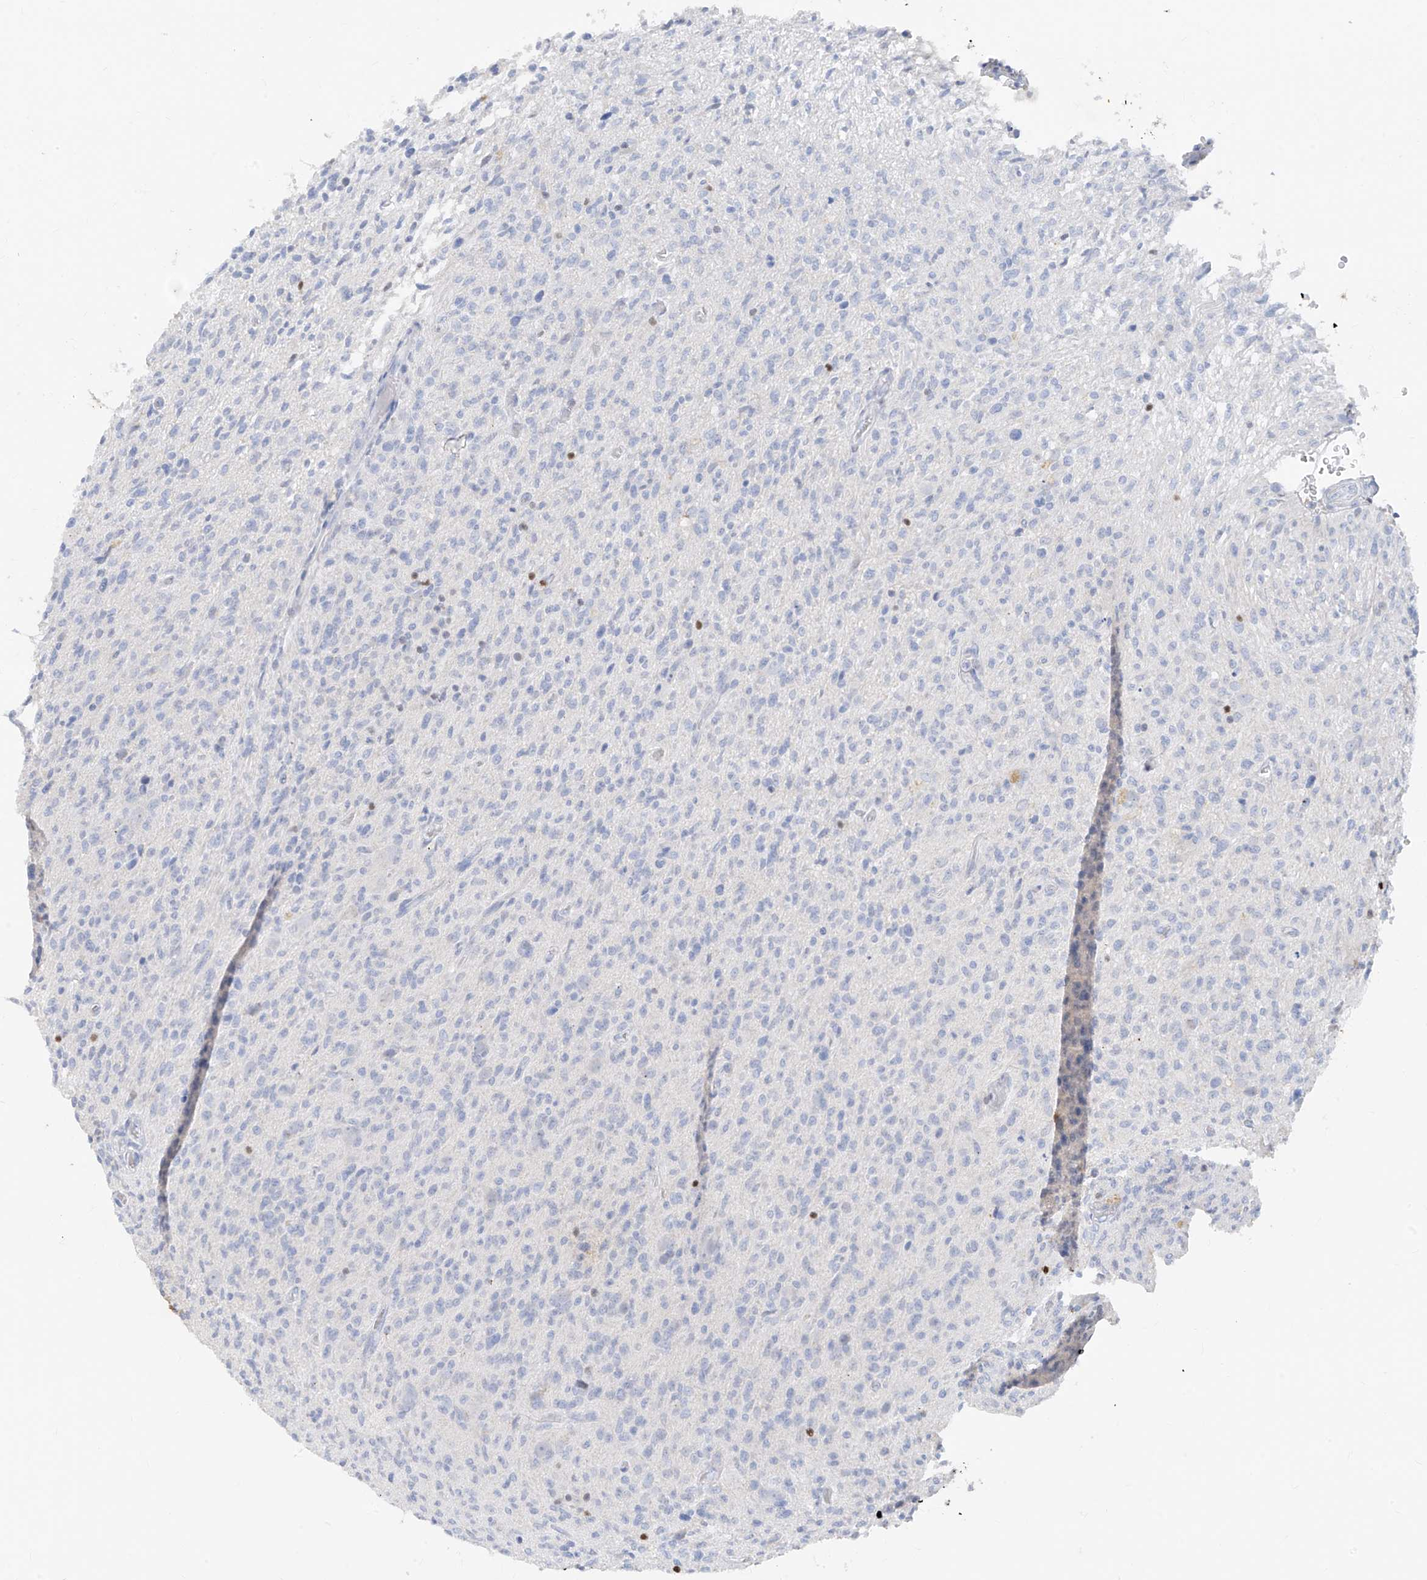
{"staining": {"intensity": "negative", "quantity": "none", "location": "none"}, "tissue": "glioma", "cell_type": "Tumor cells", "image_type": "cancer", "snomed": [{"axis": "morphology", "description": "Glioma, malignant, High grade"}, {"axis": "topography", "description": "Brain"}], "caption": "The photomicrograph shows no staining of tumor cells in high-grade glioma (malignant). Nuclei are stained in blue.", "gene": "TBX21", "patient": {"sex": "female", "age": 57}}